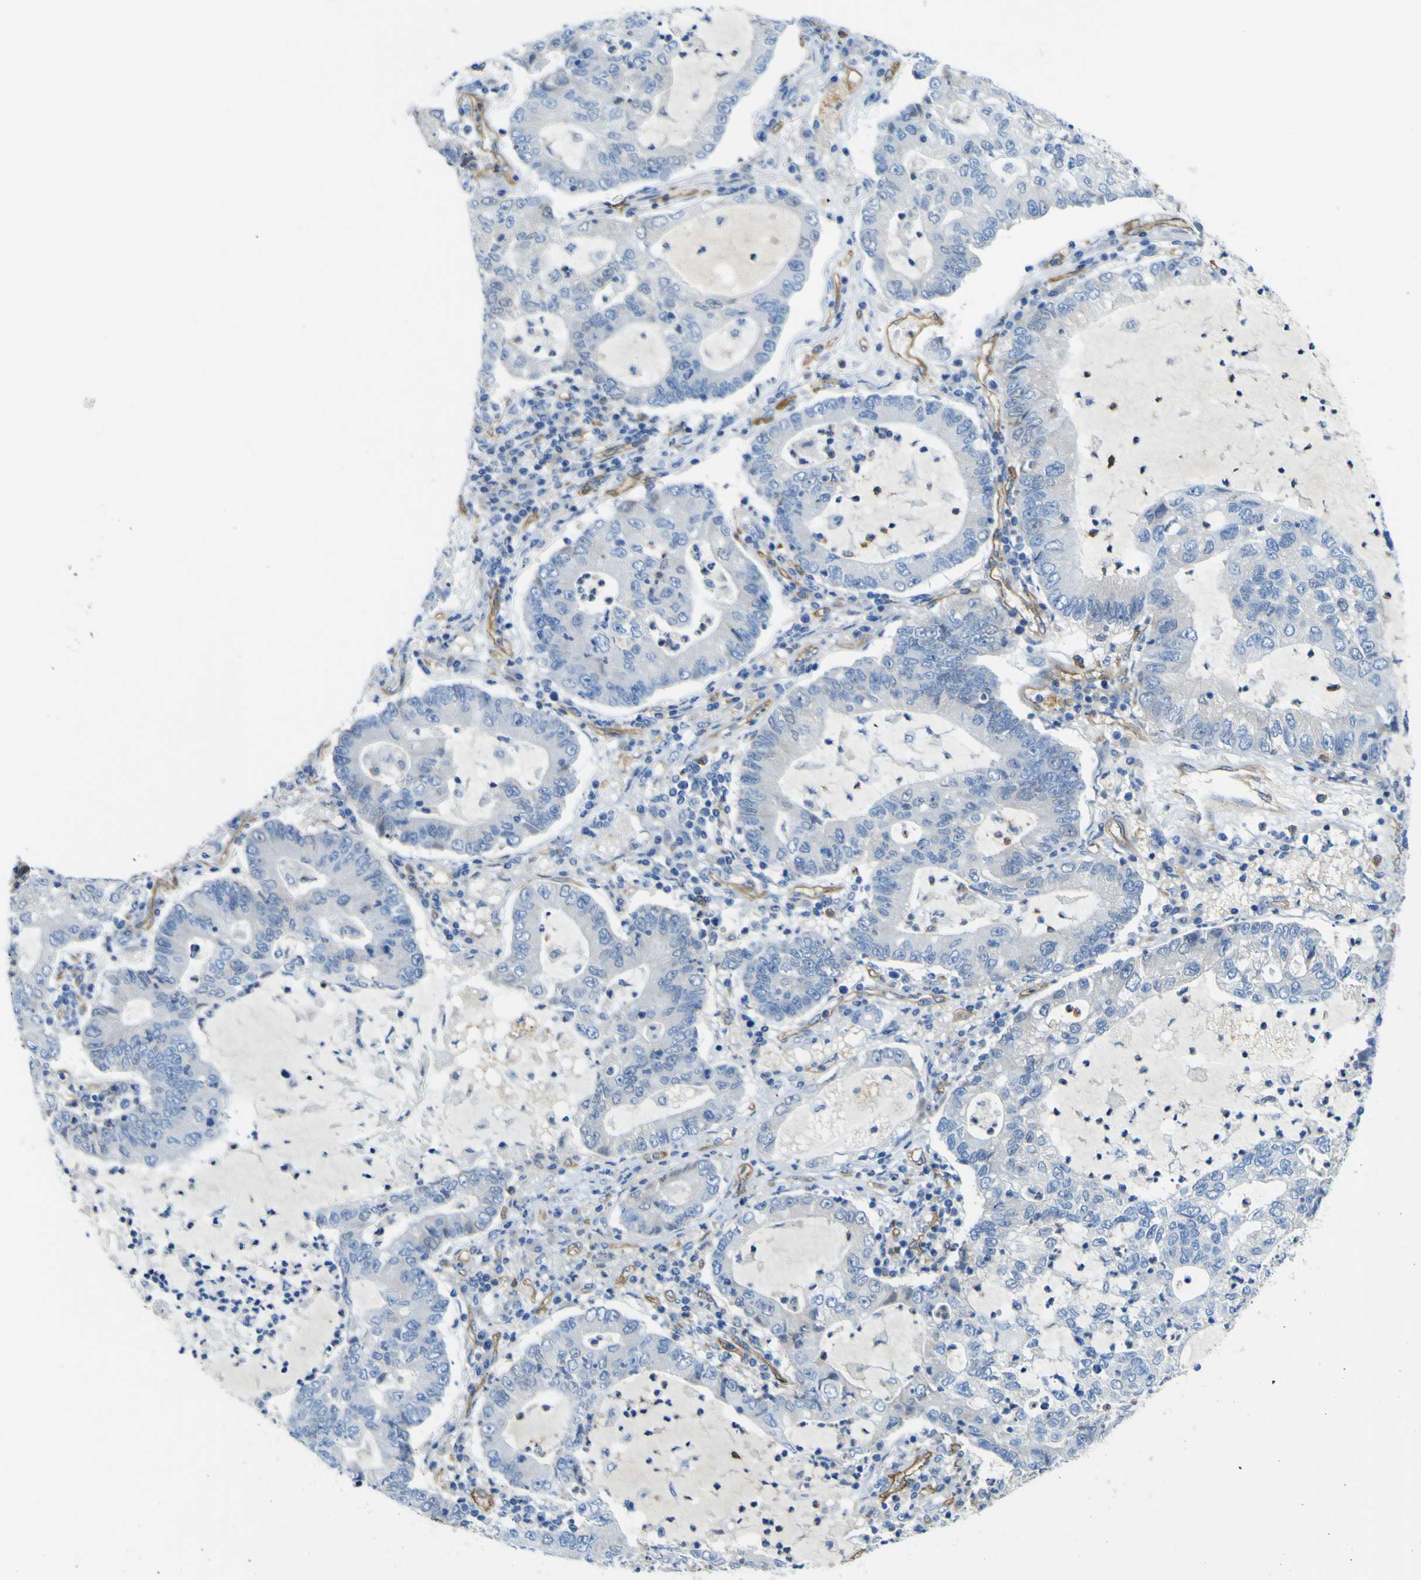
{"staining": {"intensity": "negative", "quantity": "none", "location": "none"}, "tissue": "lung cancer", "cell_type": "Tumor cells", "image_type": "cancer", "snomed": [{"axis": "morphology", "description": "Adenocarcinoma, NOS"}, {"axis": "topography", "description": "Lung"}], "caption": "IHC photomicrograph of lung adenocarcinoma stained for a protein (brown), which shows no staining in tumor cells.", "gene": "CD93", "patient": {"sex": "female", "age": 51}}